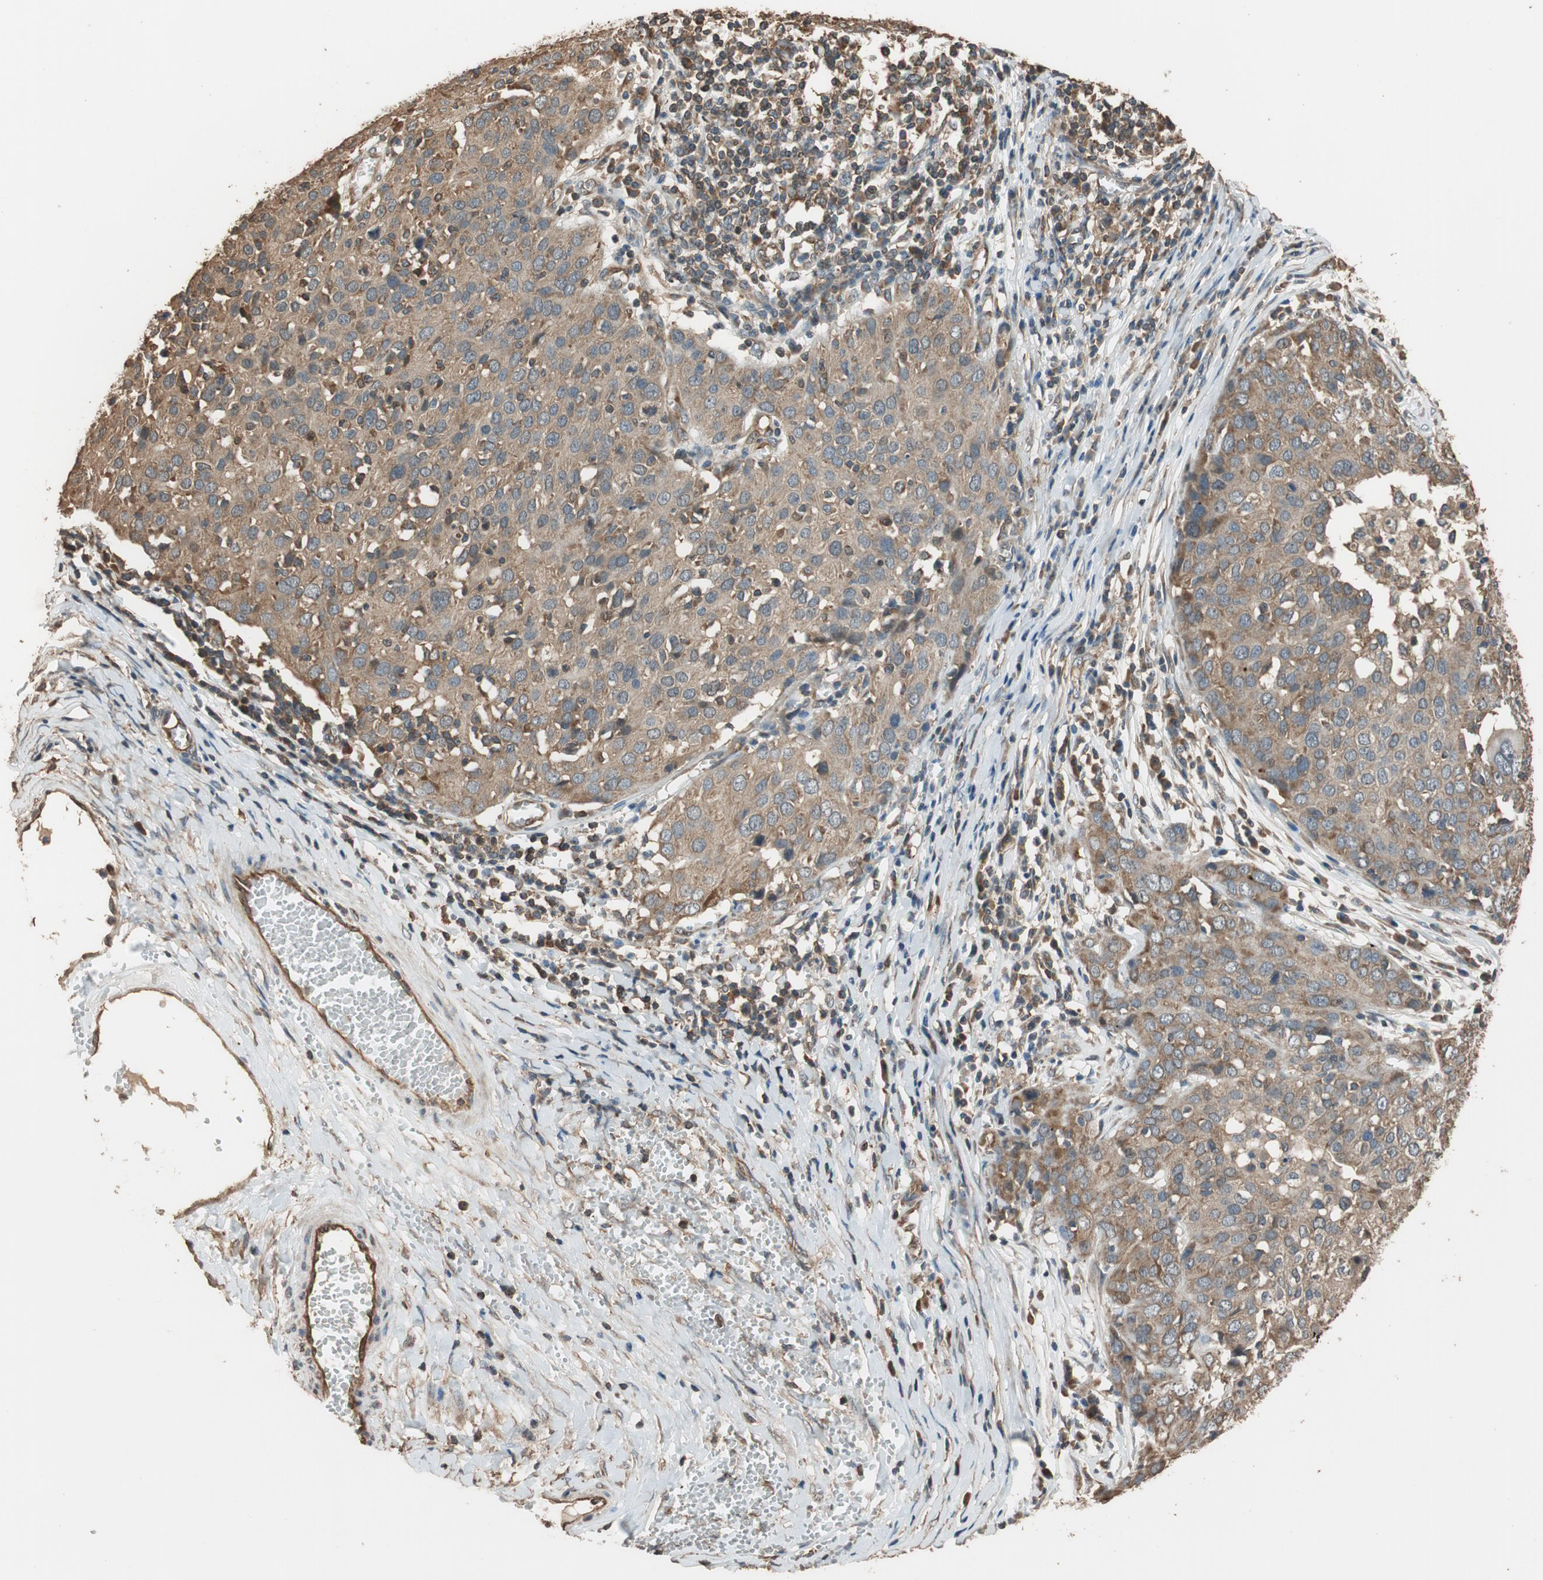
{"staining": {"intensity": "moderate", "quantity": ">75%", "location": "cytoplasmic/membranous"}, "tissue": "ovarian cancer", "cell_type": "Tumor cells", "image_type": "cancer", "snomed": [{"axis": "morphology", "description": "Carcinoma, endometroid"}, {"axis": "topography", "description": "Ovary"}], "caption": "An IHC histopathology image of tumor tissue is shown. Protein staining in brown shows moderate cytoplasmic/membranous positivity in ovarian cancer (endometroid carcinoma) within tumor cells.", "gene": "MST1R", "patient": {"sex": "female", "age": 50}}